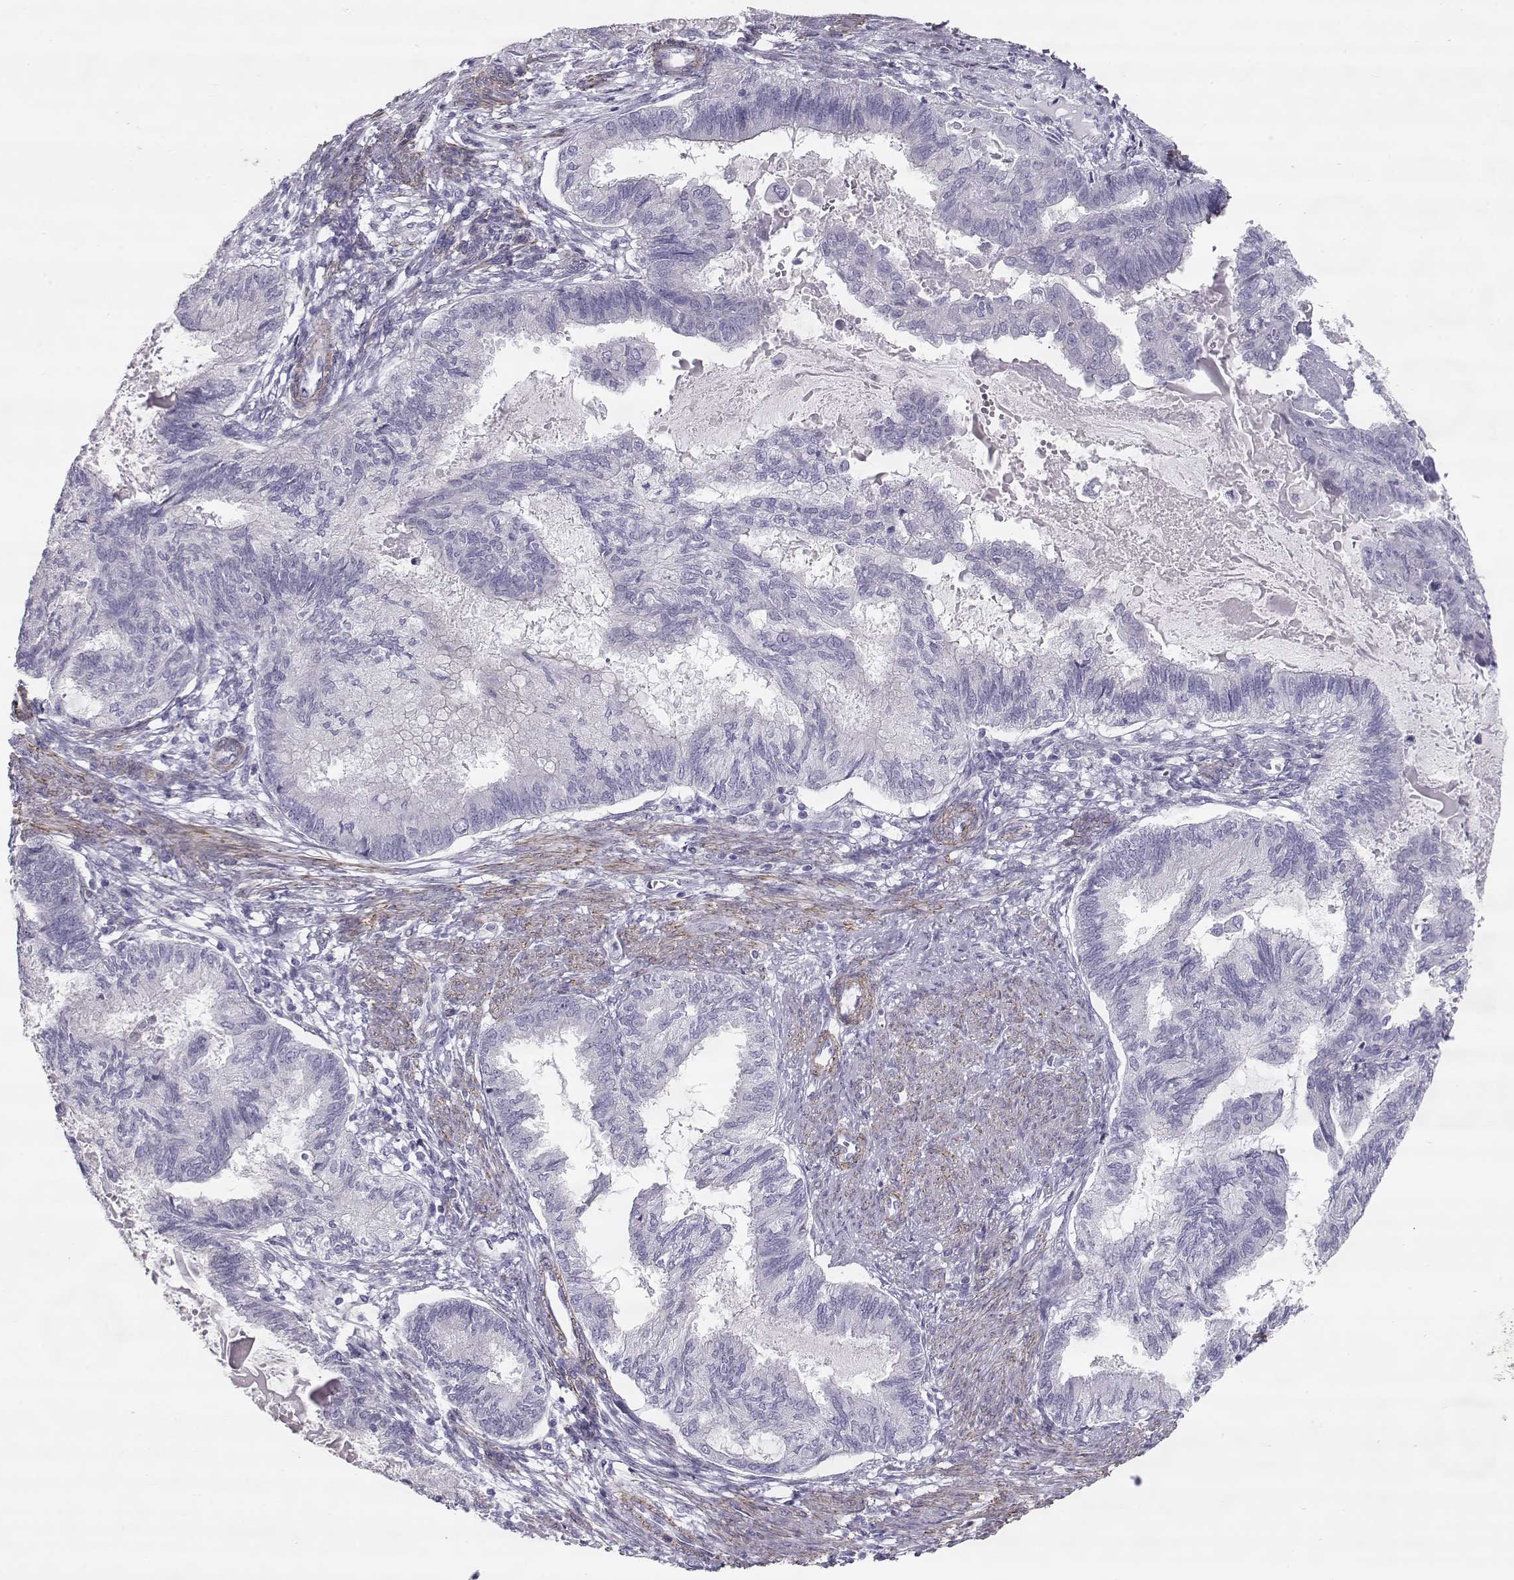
{"staining": {"intensity": "negative", "quantity": "none", "location": "none"}, "tissue": "endometrial cancer", "cell_type": "Tumor cells", "image_type": "cancer", "snomed": [{"axis": "morphology", "description": "Adenocarcinoma, NOS"}, {"axis": "topography", "description": "Endometrium"}], "caption": "The immunohistochemistry histopathology image has no significant expression in tumor cells of endometrial cancer (adenocarcinoma) tissue.", "gene": "SLITRK3", "patient": {"sex": "female", "age": 86}}